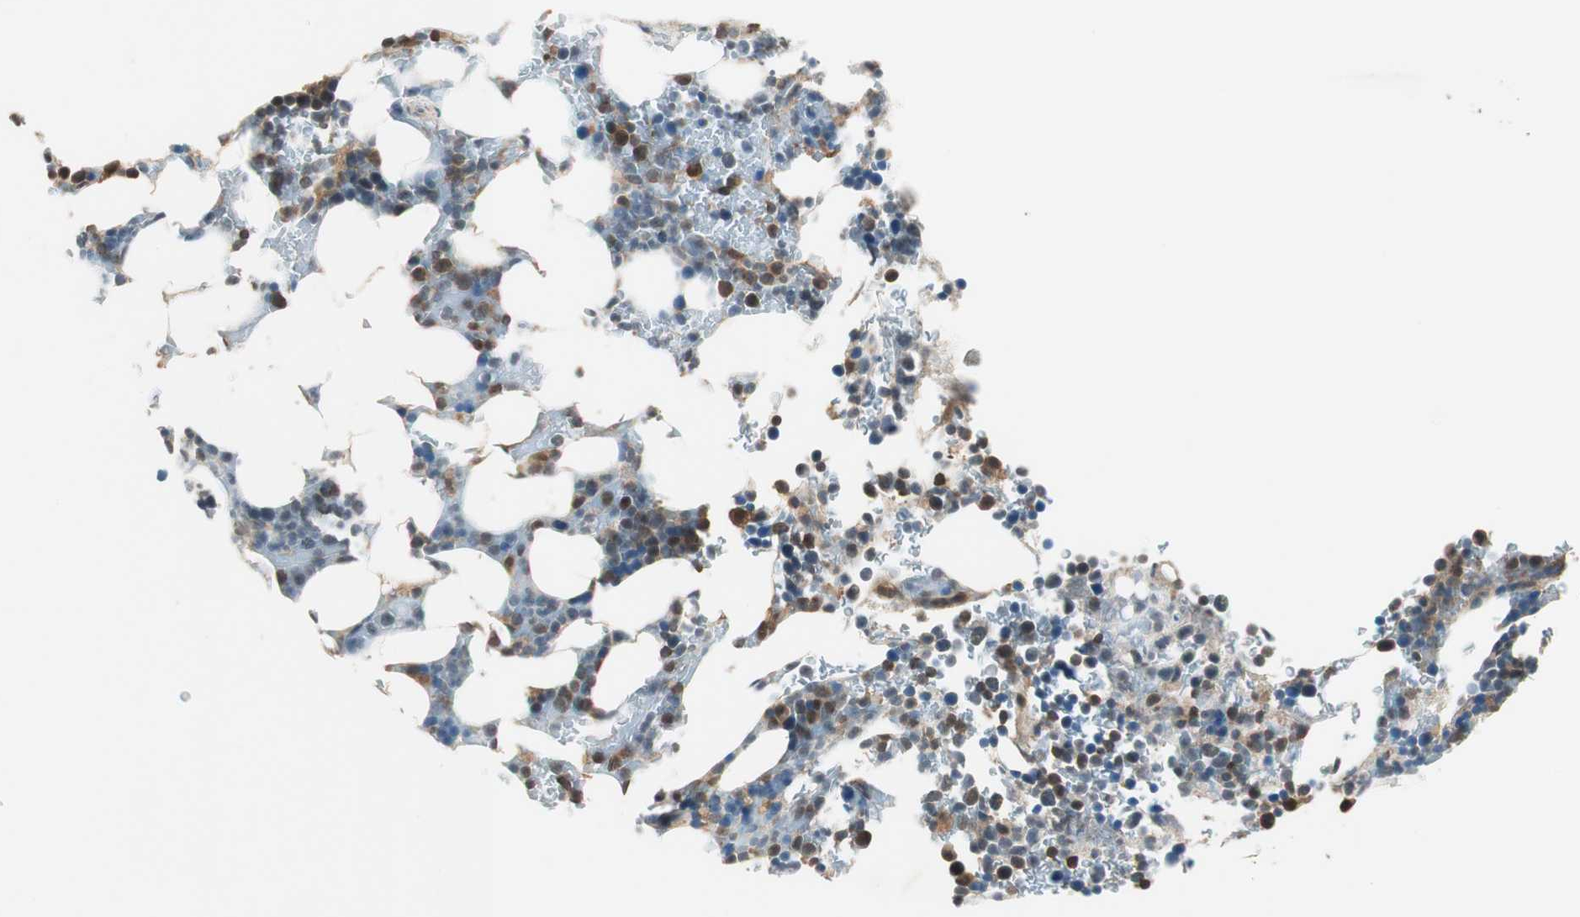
{"staining": {"intensity": "strong", "quantity": "25%-75%", "location": "cytoplasmic/membranous,nuclear"}, "tissue": "bone marrow", "cell_type": "Hematopoietic cells", "image_type": "normal", "snomed": [{"axis": "morphology", "description": "Normal tissue, NOS"}, {"axis": "topography", "description": "Bone marrow"}], "caption": "Protein analysis of normal bone marrow exhibits strong cytoplasmic/membranous,nuclear expression in approximately 25%-75% of hematopoietic cells.", "gene": "TRIM21", "patient": {"sex": "female", "age": 73}}